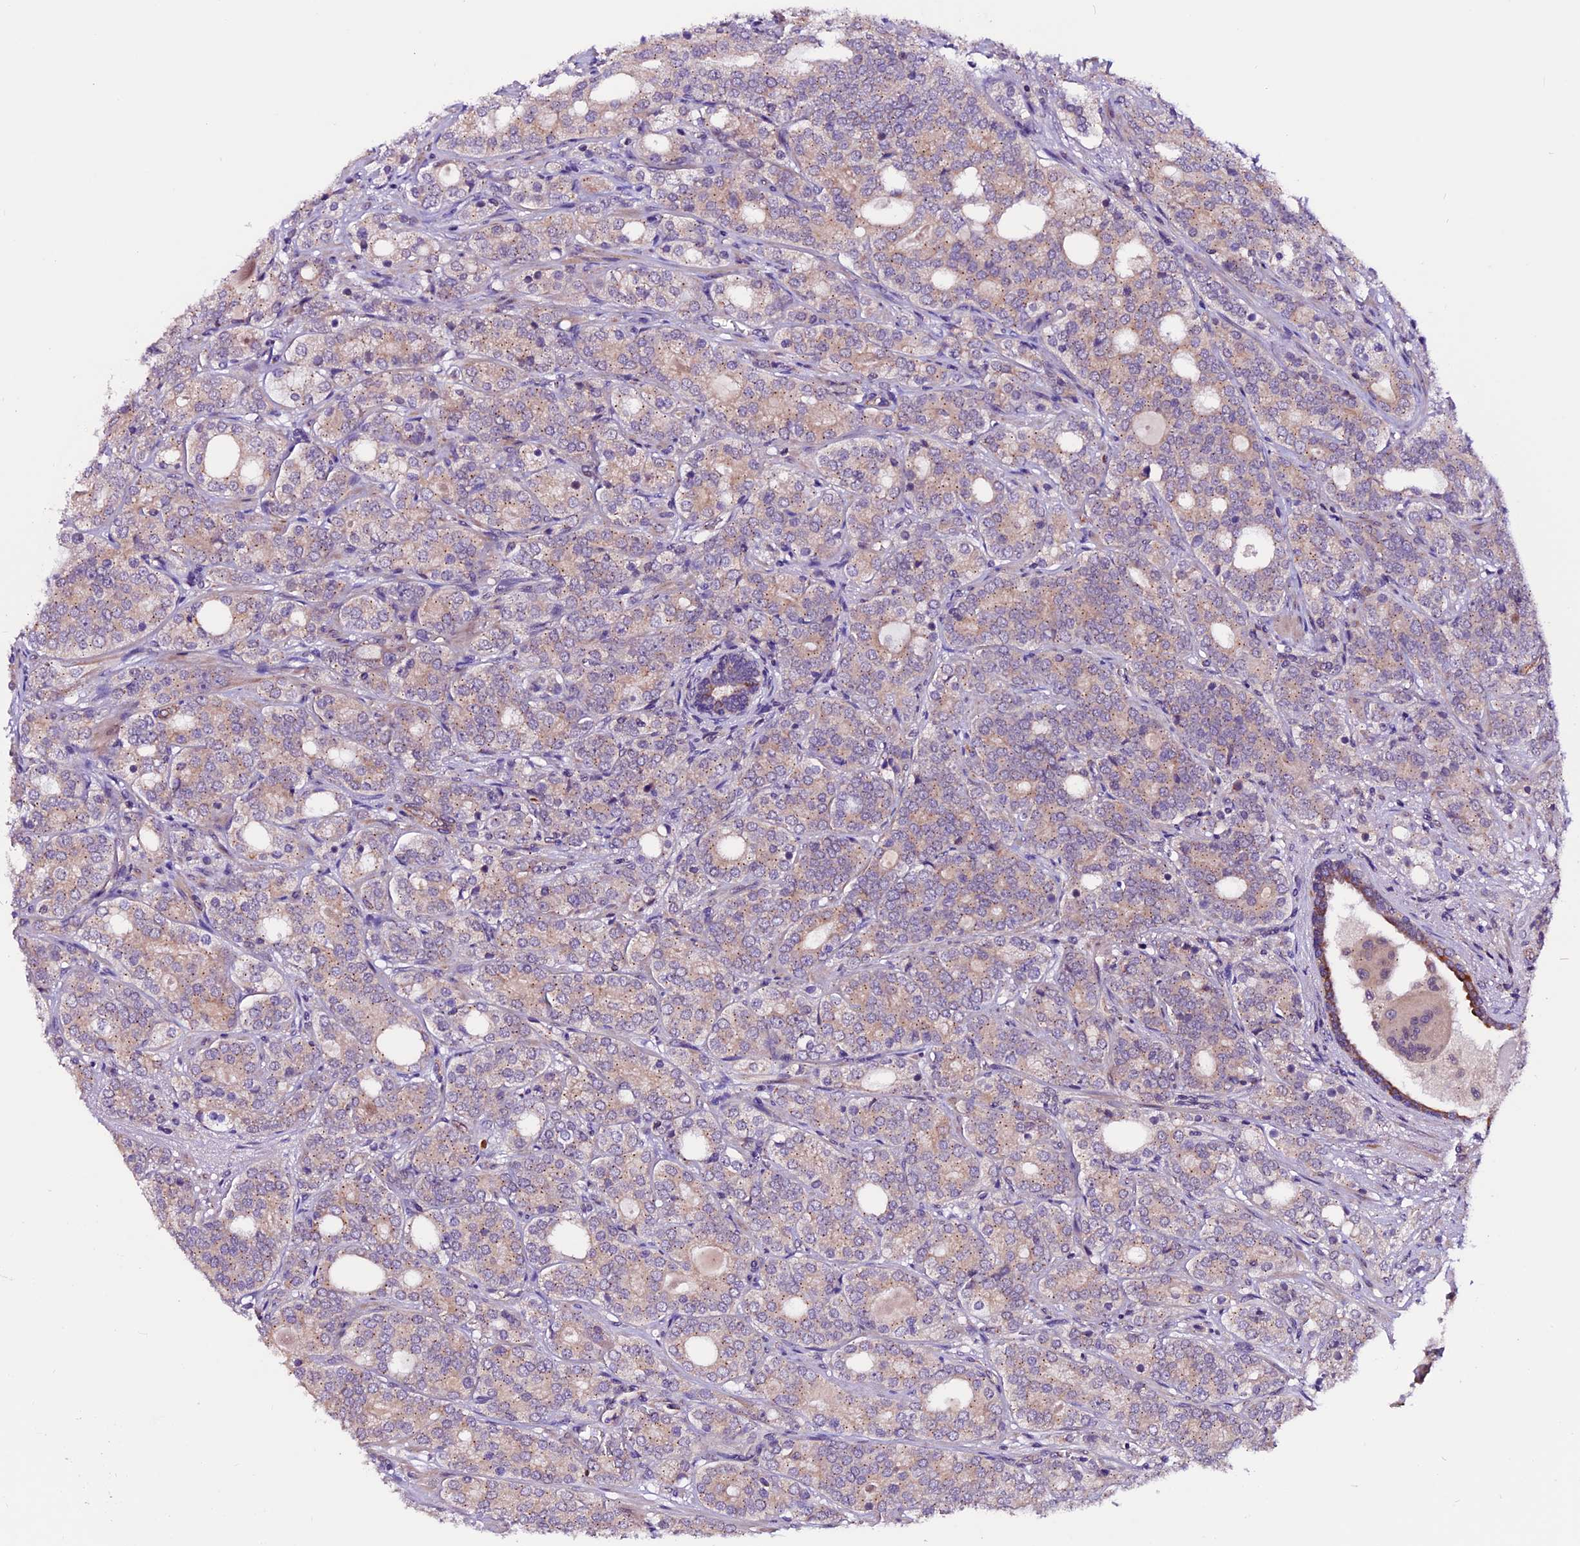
{"staining": {"intensity": "weak", "quantity": "25%-75%", "location": "cytoplasmic/membranous"}, "tissue": "prostate cancer", "cell_type": "Tumor cells", "image_type": "cancer", "snomed": [{"axis": "morphology", "description": "Adenocarcinoma, High grade"}, {"axis": "topography", "description": "Prostate"}], "caption": "IHC photomicrograph of human prostate cancer (high-grade adenocarcinoma) stained for a protein (brown), which shows low levels of weak cytoplasmic/membranous expression in approximately 25%-75% of tumor cells.", "gene": "RINL", "patient": {"sex": "male", "age": 64}}